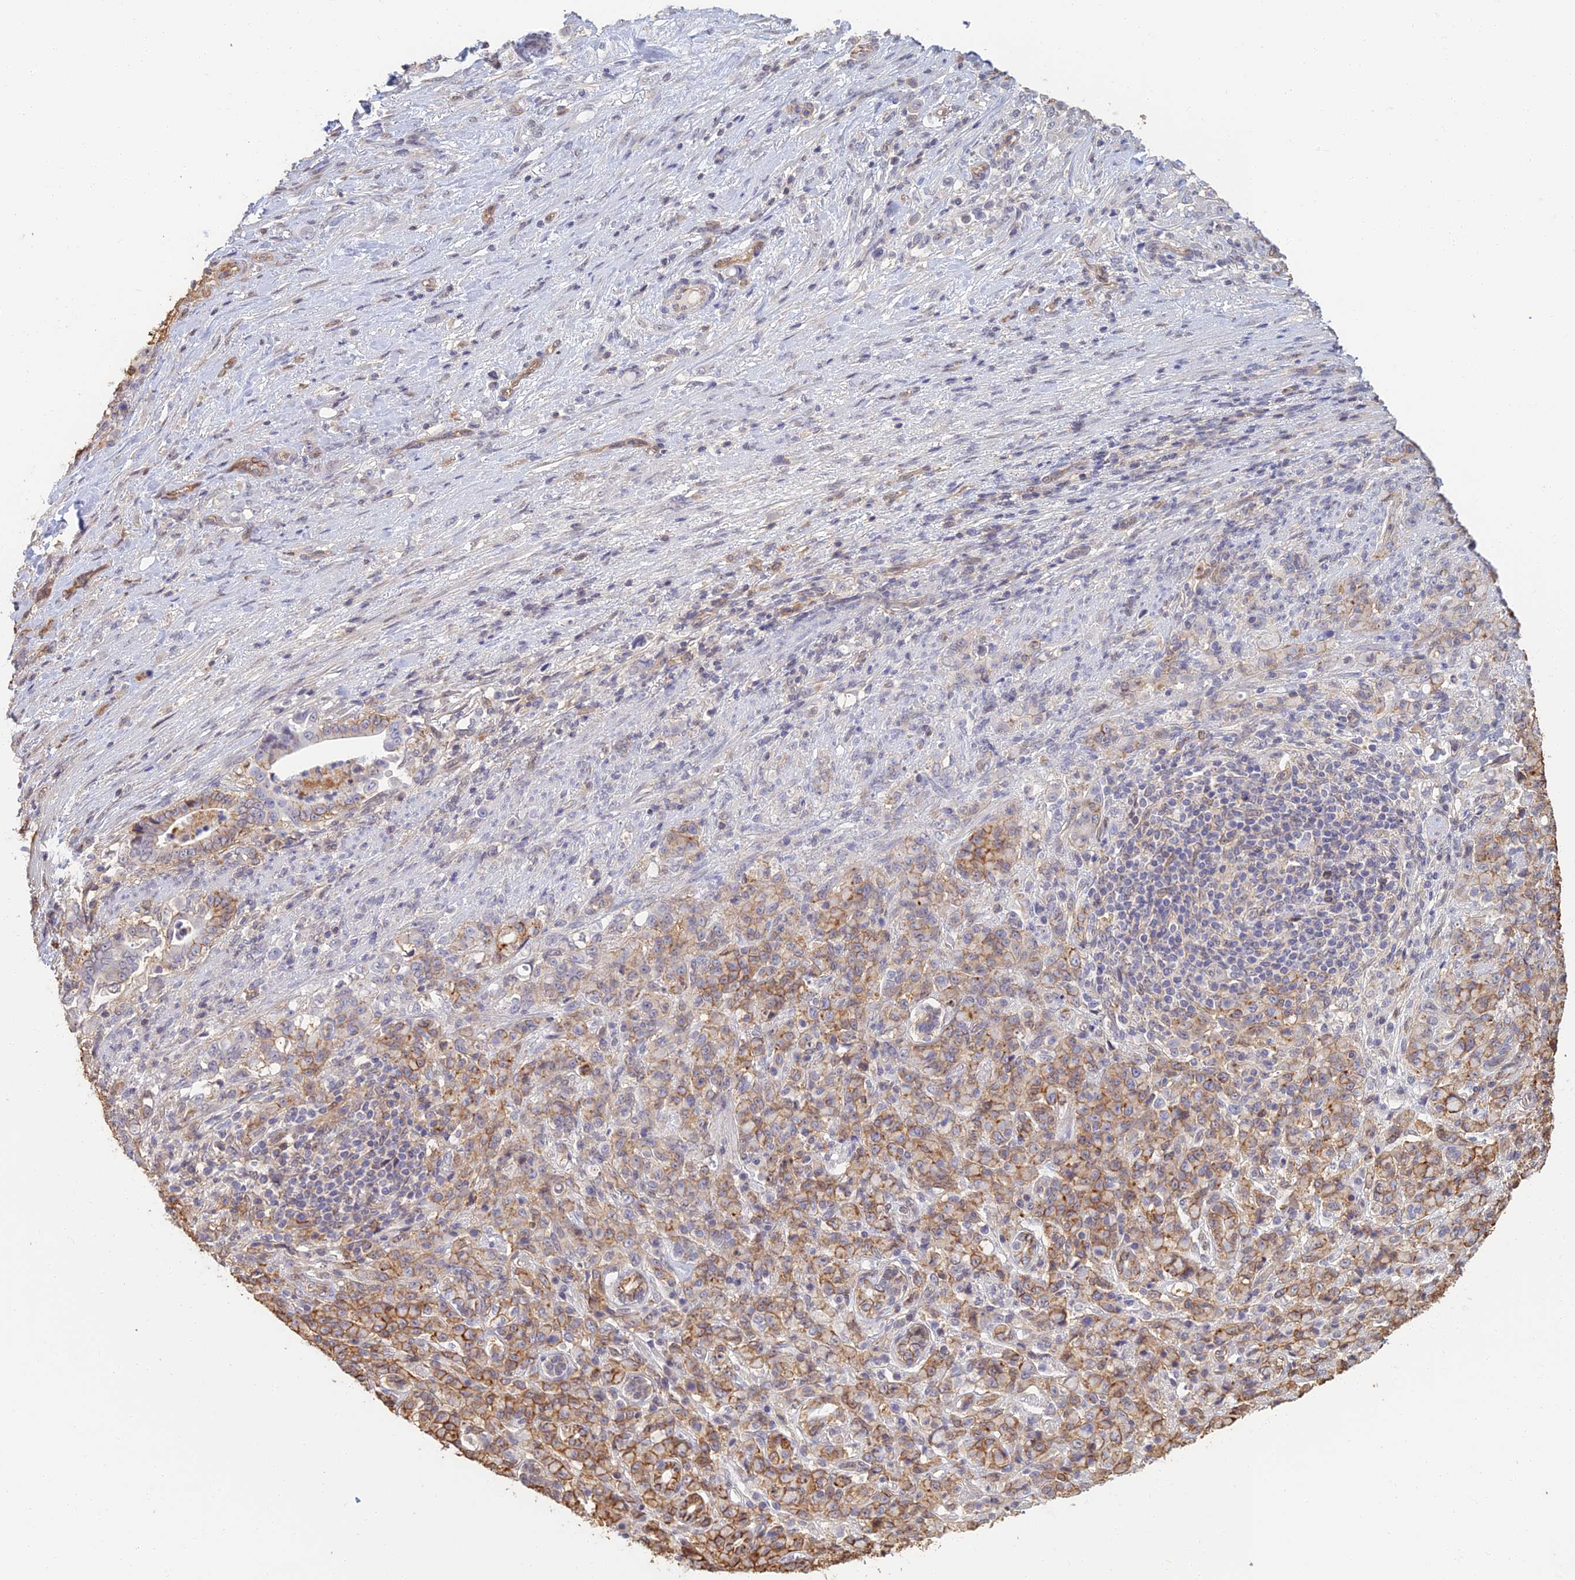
{"staining": {"intensity": "moderate", "quantity": "25%-75%", "location": "cytoplasmic/membranous"}, "tissue": "stomach cancer", "cell_type": "Tumor cells", "image_type": "cancer", "snomed": [{"axis": "morphology", "description": "Adenocarcinoma, NOS"}, {"axis": "topography", "description": "Stomach"}], "caption": "Adenocarcinoma (stomach) stained with a brown dye reveals moderate cytoplasmic/membranous positive staining in approximately 25%-75% of tumor cells.", "gene": "LRRN3", "patient": {"sex": "female", "age": 79}}